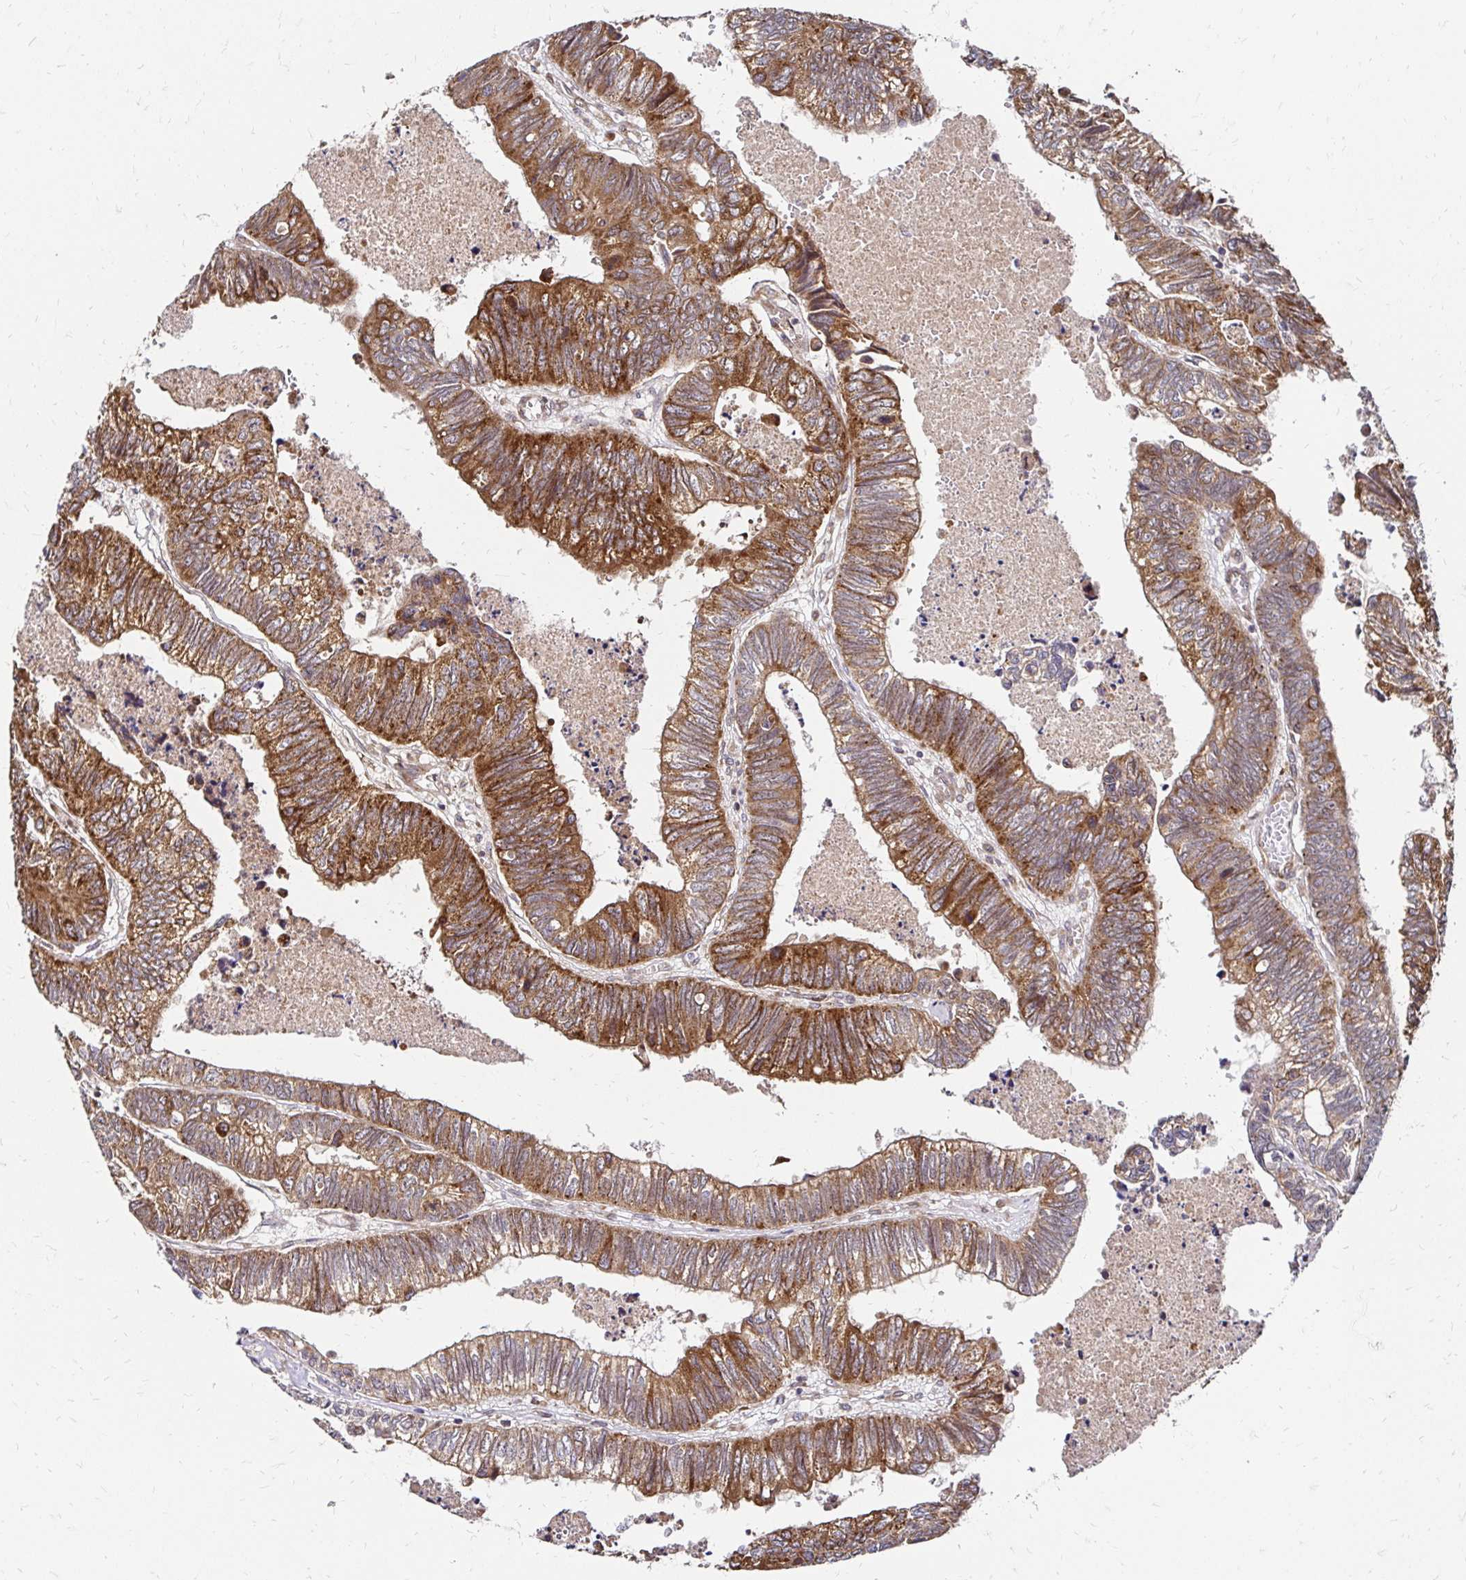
{"staining": {"intensity": "moderate", "quantity": ">75%", "location": "cytoplasmic/membranous"}, "tissue": "colorectal cancer", "cell_type": "Tumor cells", "image_type": "cancer", "snomed": [{"axis": "morphology", "description": "Adenocarcinoma, NOS"}, {"axis": "topography", "description": "Colon"}], "caption": "Brown immunohistochemical staining in colorectal adenocarcinoma exhibits moderate cytoplasmic/membranous staining in approximately >75% of tumor cells.", "gene": "ZW10", "patient": {"sex": "male", "age": 62}}